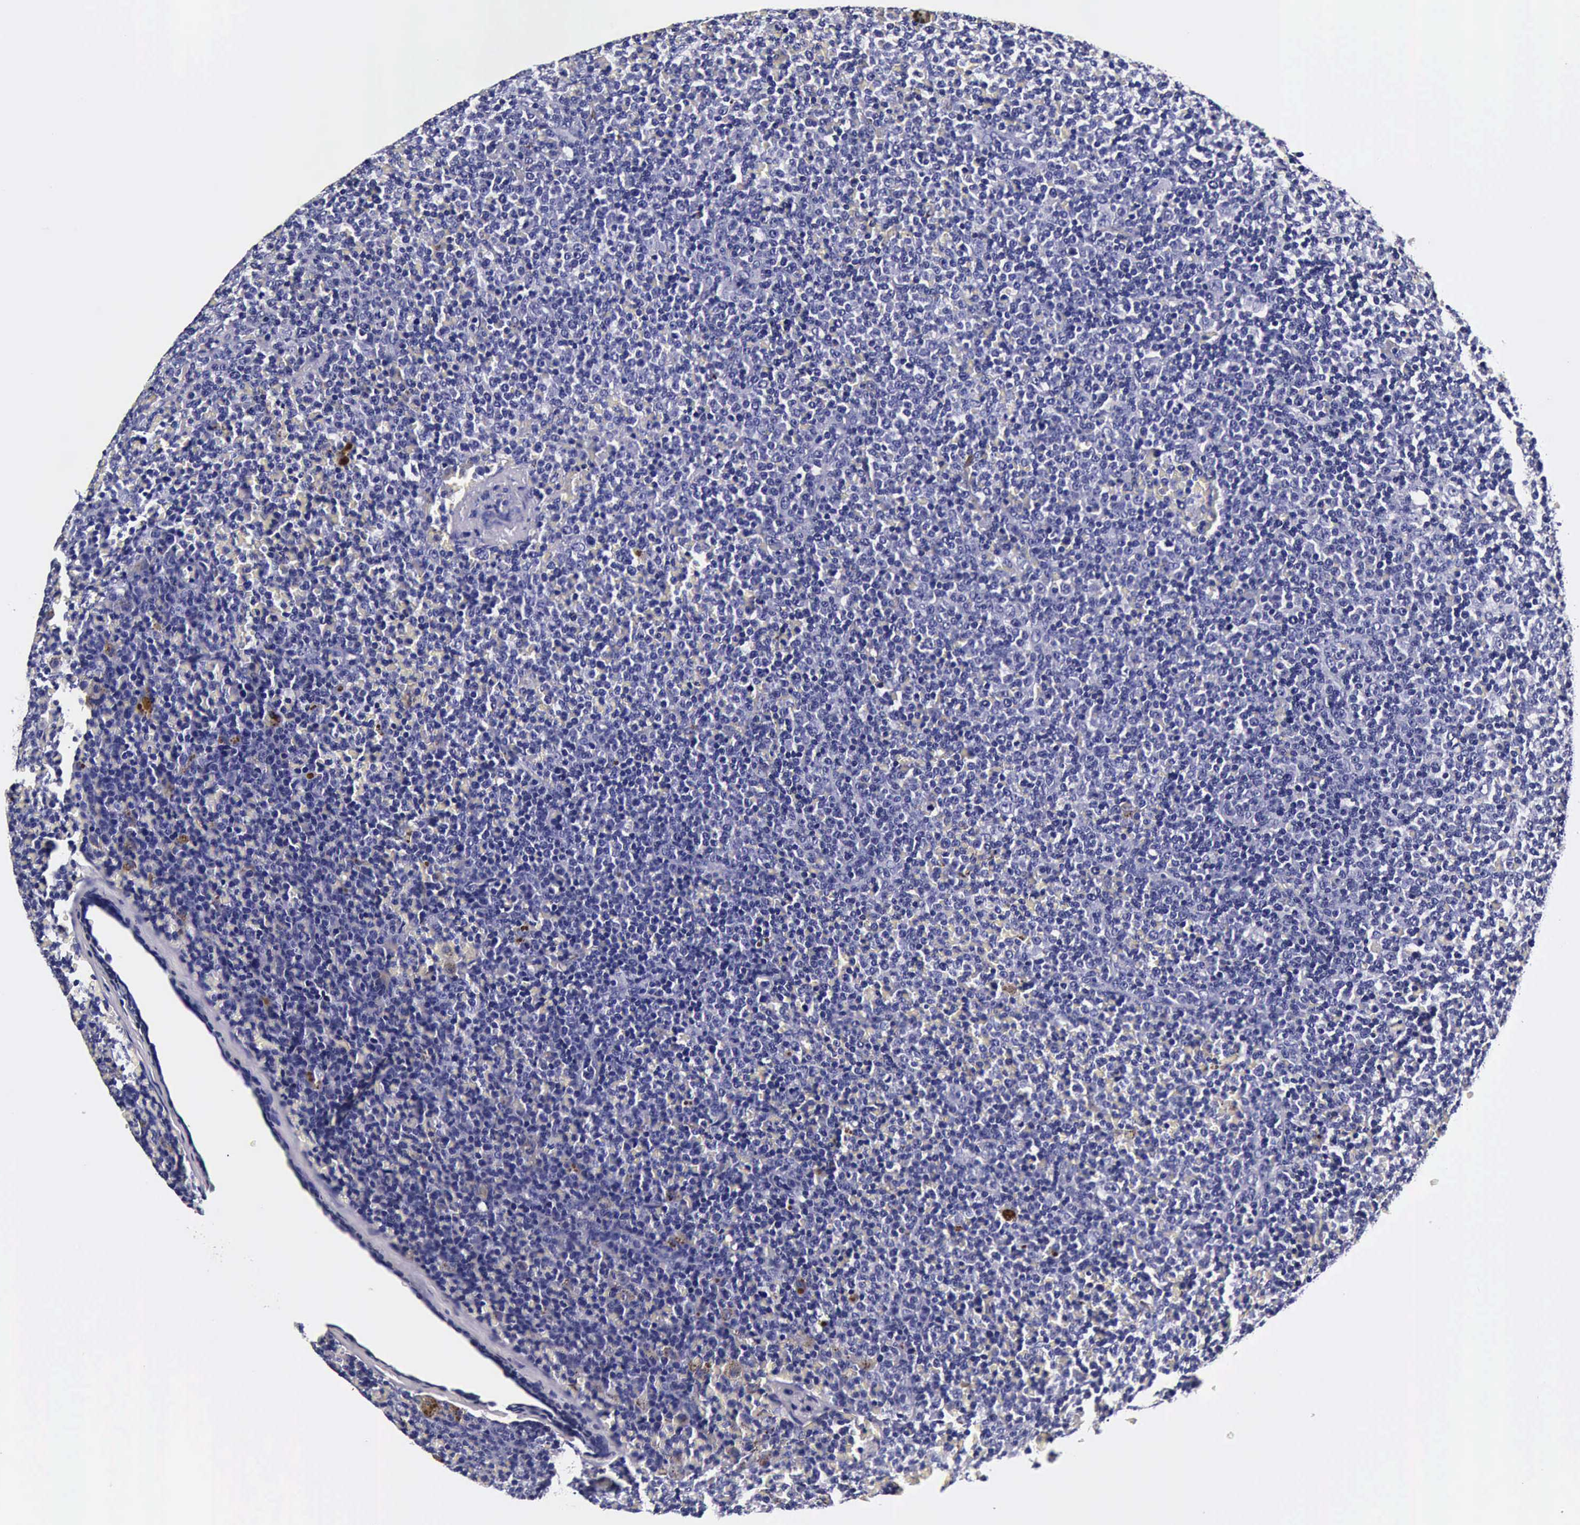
{"staining": {"intensity": "negative", "quantity": "none", "location": "none"}, "tissue": "lymphoma", "cell_type": "Tumor cells", "image_type": "cancer", "snomed": [{"axis": "morphology", "description": "Malignant lymphoma, non-Hodgkin's type, Low grade"}, {"axis": "topography", "description": "Lymph node"}], "caption": "Human lymphoma stained for a protein using IHC displays no positivity in tumor cells.", "gene": "IAPP", "patient": {"sex": "male", "age": 50}}